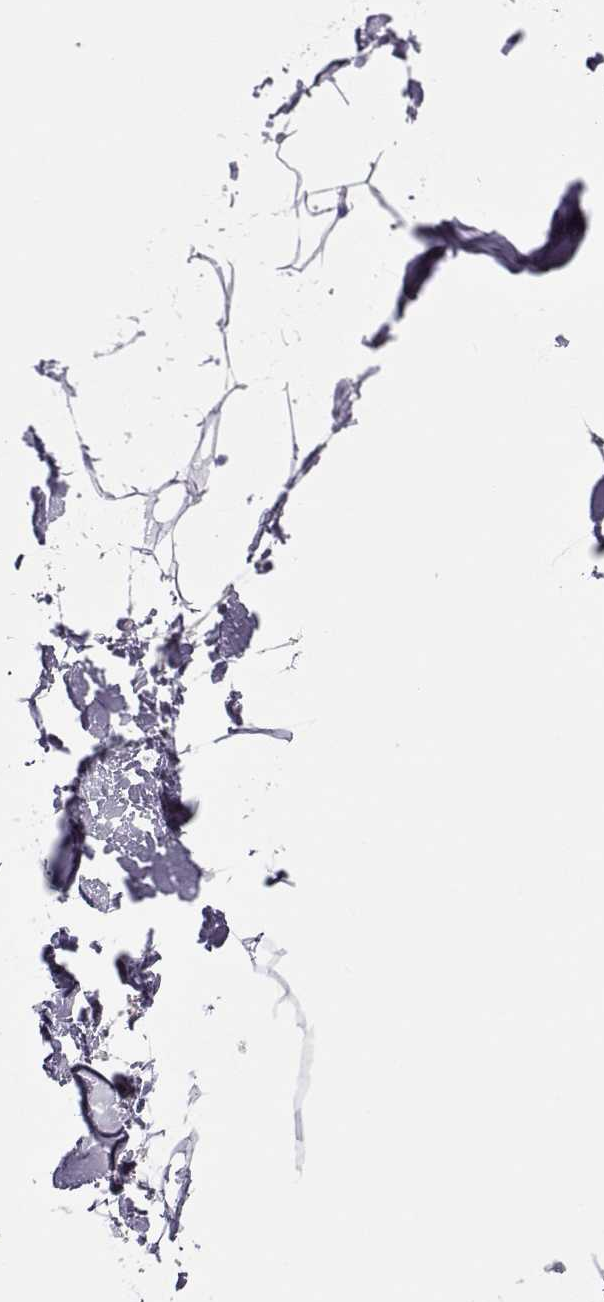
{"staining": {"intensity": "negative", "quantity": "none", "location": "none"}, "tissue": "breast", "cell_type": "Adipocytes", "image_type": "normal", "snomed": [{"axis": "morphology", "description": "Normal tissue, NOS"}, {"axis": "topography", "description": "Breast"}], "caption": "The histopathology image reveals no staining of adipocytes in unremarkable breast.", "gene": "SEMG1", "patient": {"sex": "female", "age": 32}}